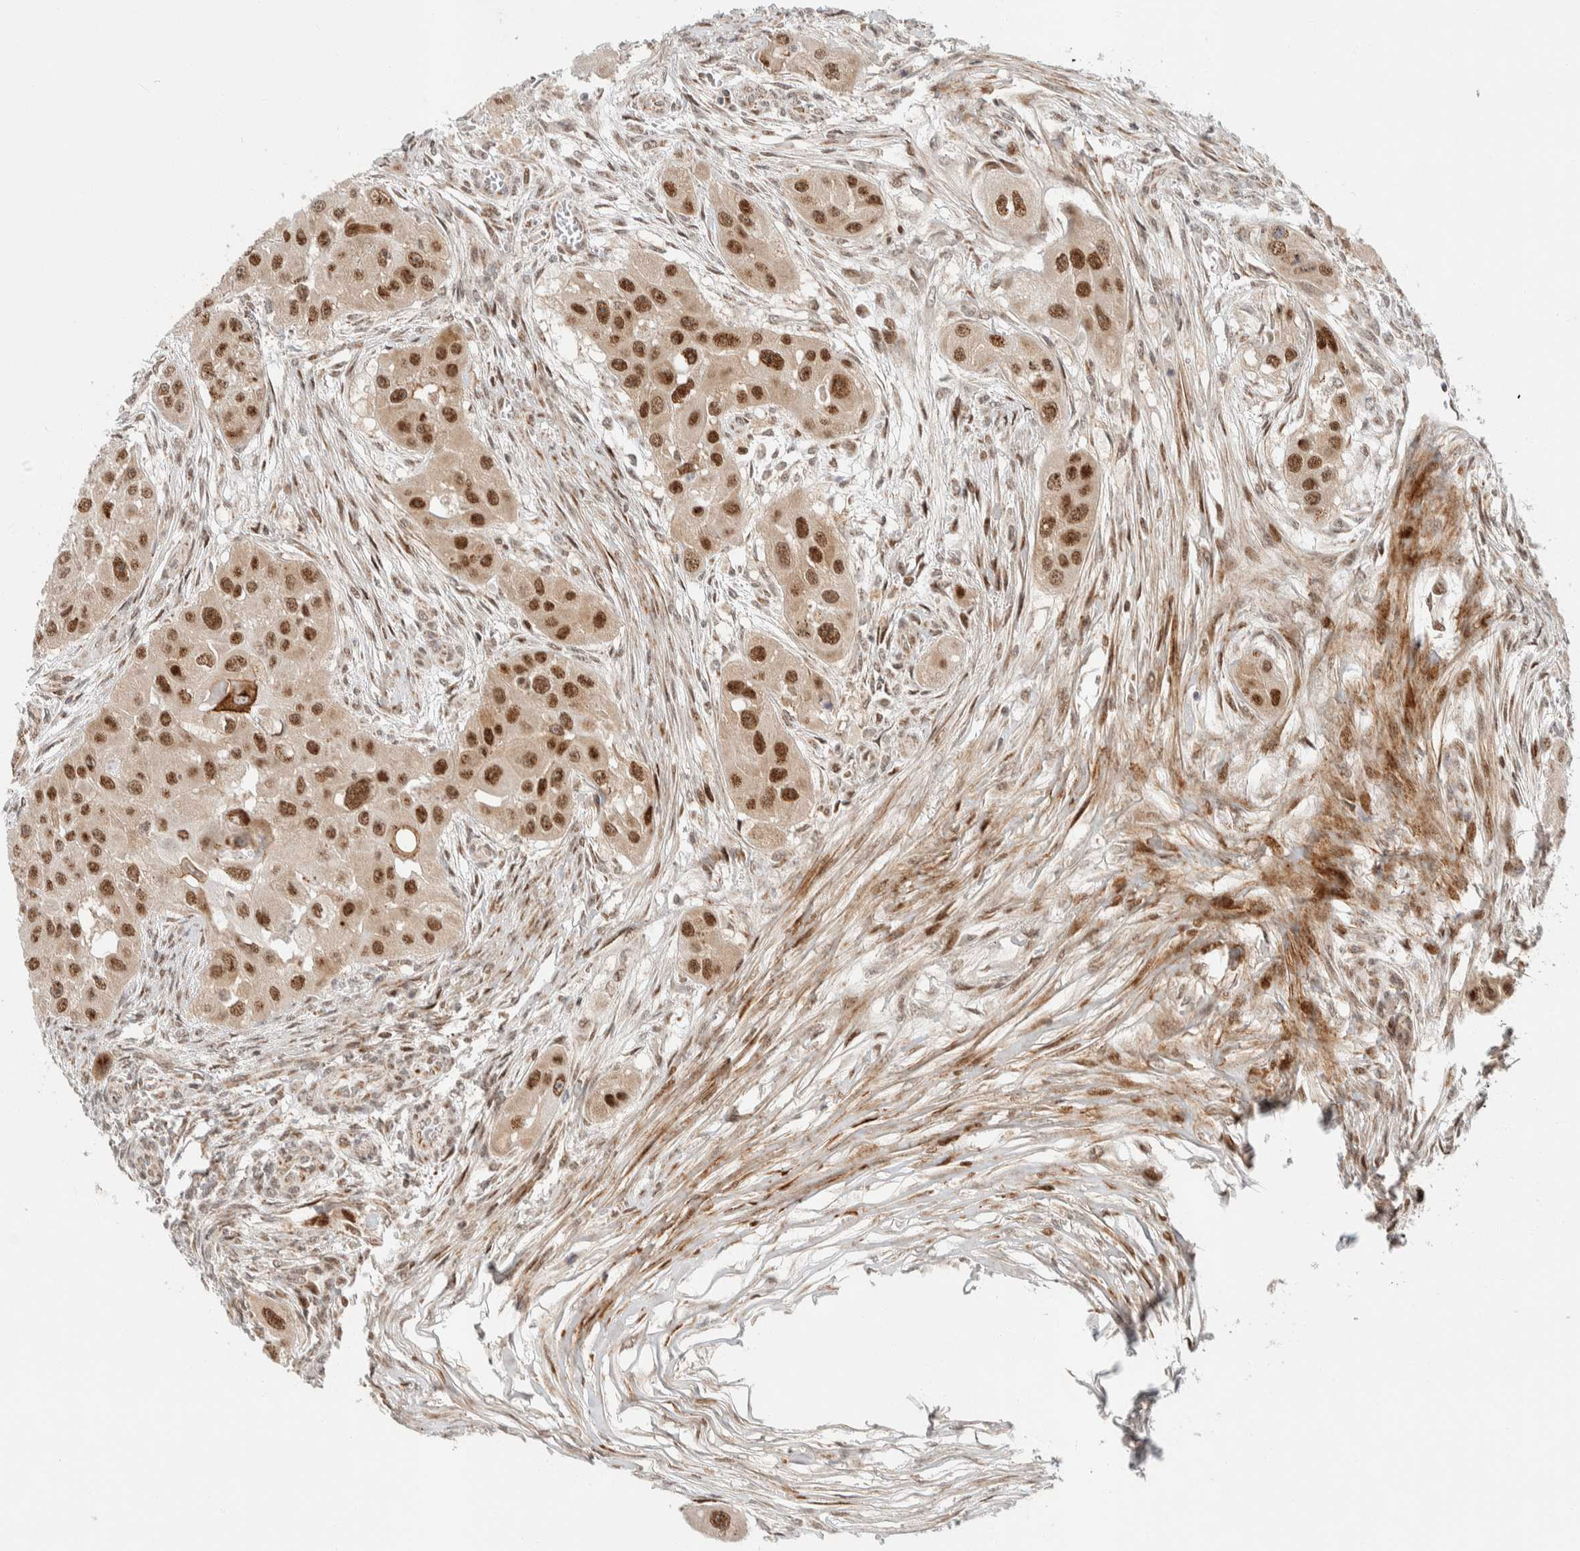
{"staining": {"intensity": "strong", "quantity": ">75%", "location": "nuclear"}, "tissue": "head and neck cancer", "cell_type": "Tumor cells", "image_type": "cancer", "snomed": [{"axis": "morphology", "description": "Normal tissue, NOS"}, {"axis": "morphology", "description": "Squamous cell carcinoma, NOS"}, {"axis": "topography", "description": "Skeletal muscle"}, {"axis": "topography", "description": "Head-Neck"}], "caption": "Head and neck cancer (squamous cell carcinoma) was stained to show a protein in brown. There is high levels of strong nuclear expression in about >75% of tumor cells.", "gene": "TSPAN32", "patient": {"sex": "male", "age": 51}}